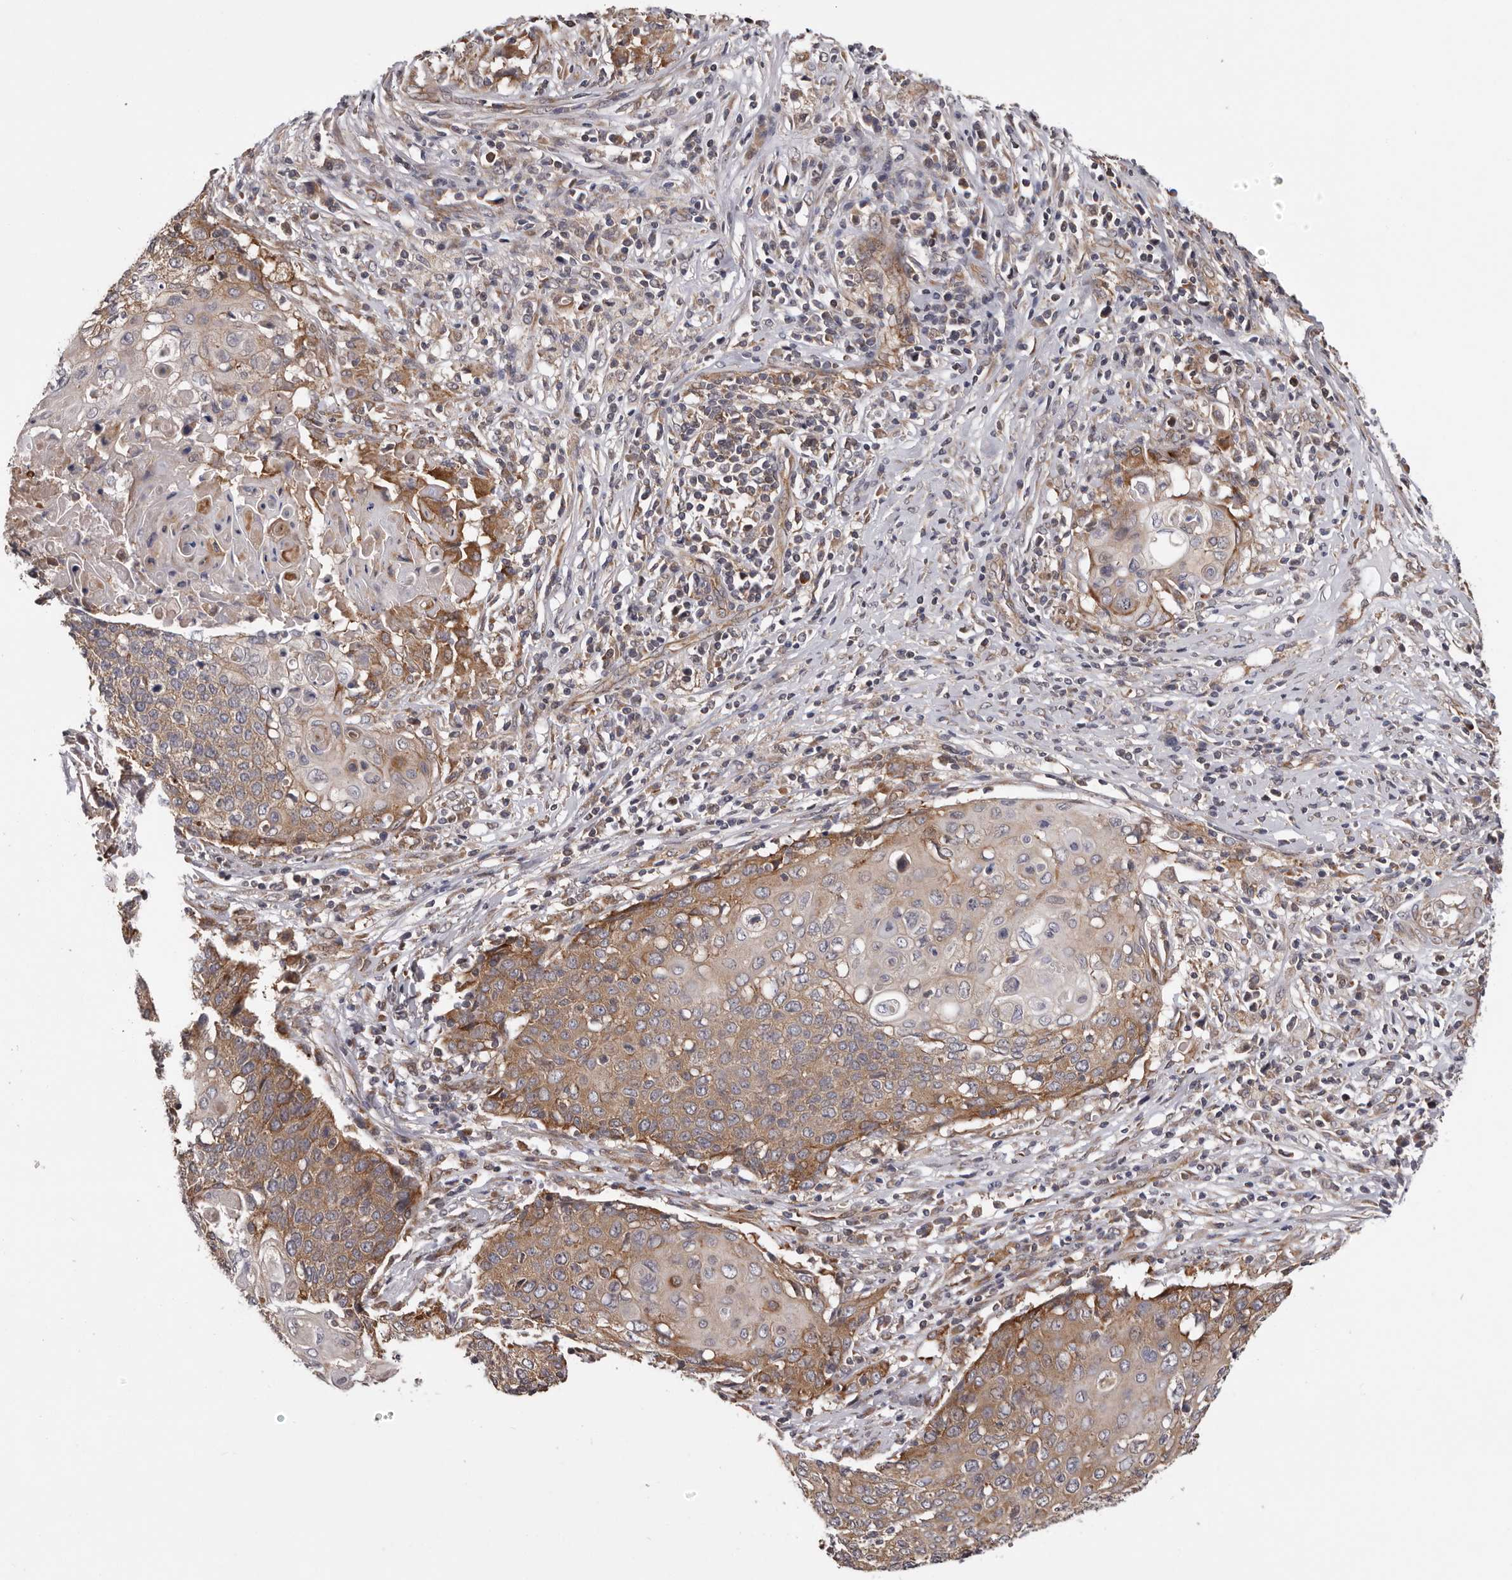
{"staining": {"intensity": "moderate", "quantity": ">75%", "location": "cytoplasmic/membranous"}, "tissue": "cervical cancer", "cell_type": "Tumor cells", "image_type": "cancer", "snomed": [{"axis": "morphology", "description": "Squamous cell carcinoma, NOS"}, {"axis": "topography", "description": "Cervix"}], "caption": "Immunohistochemistry (IHC) micrograph of human squamous cell carcinoma (cervical) stained for a protein (brown), which demonstrates medium levels of moderate cytoplasmic/membranous expression in about >75% of tumor cells.", "gene": "VPS37A", "patient": {"sex": "female", "age": 39}}